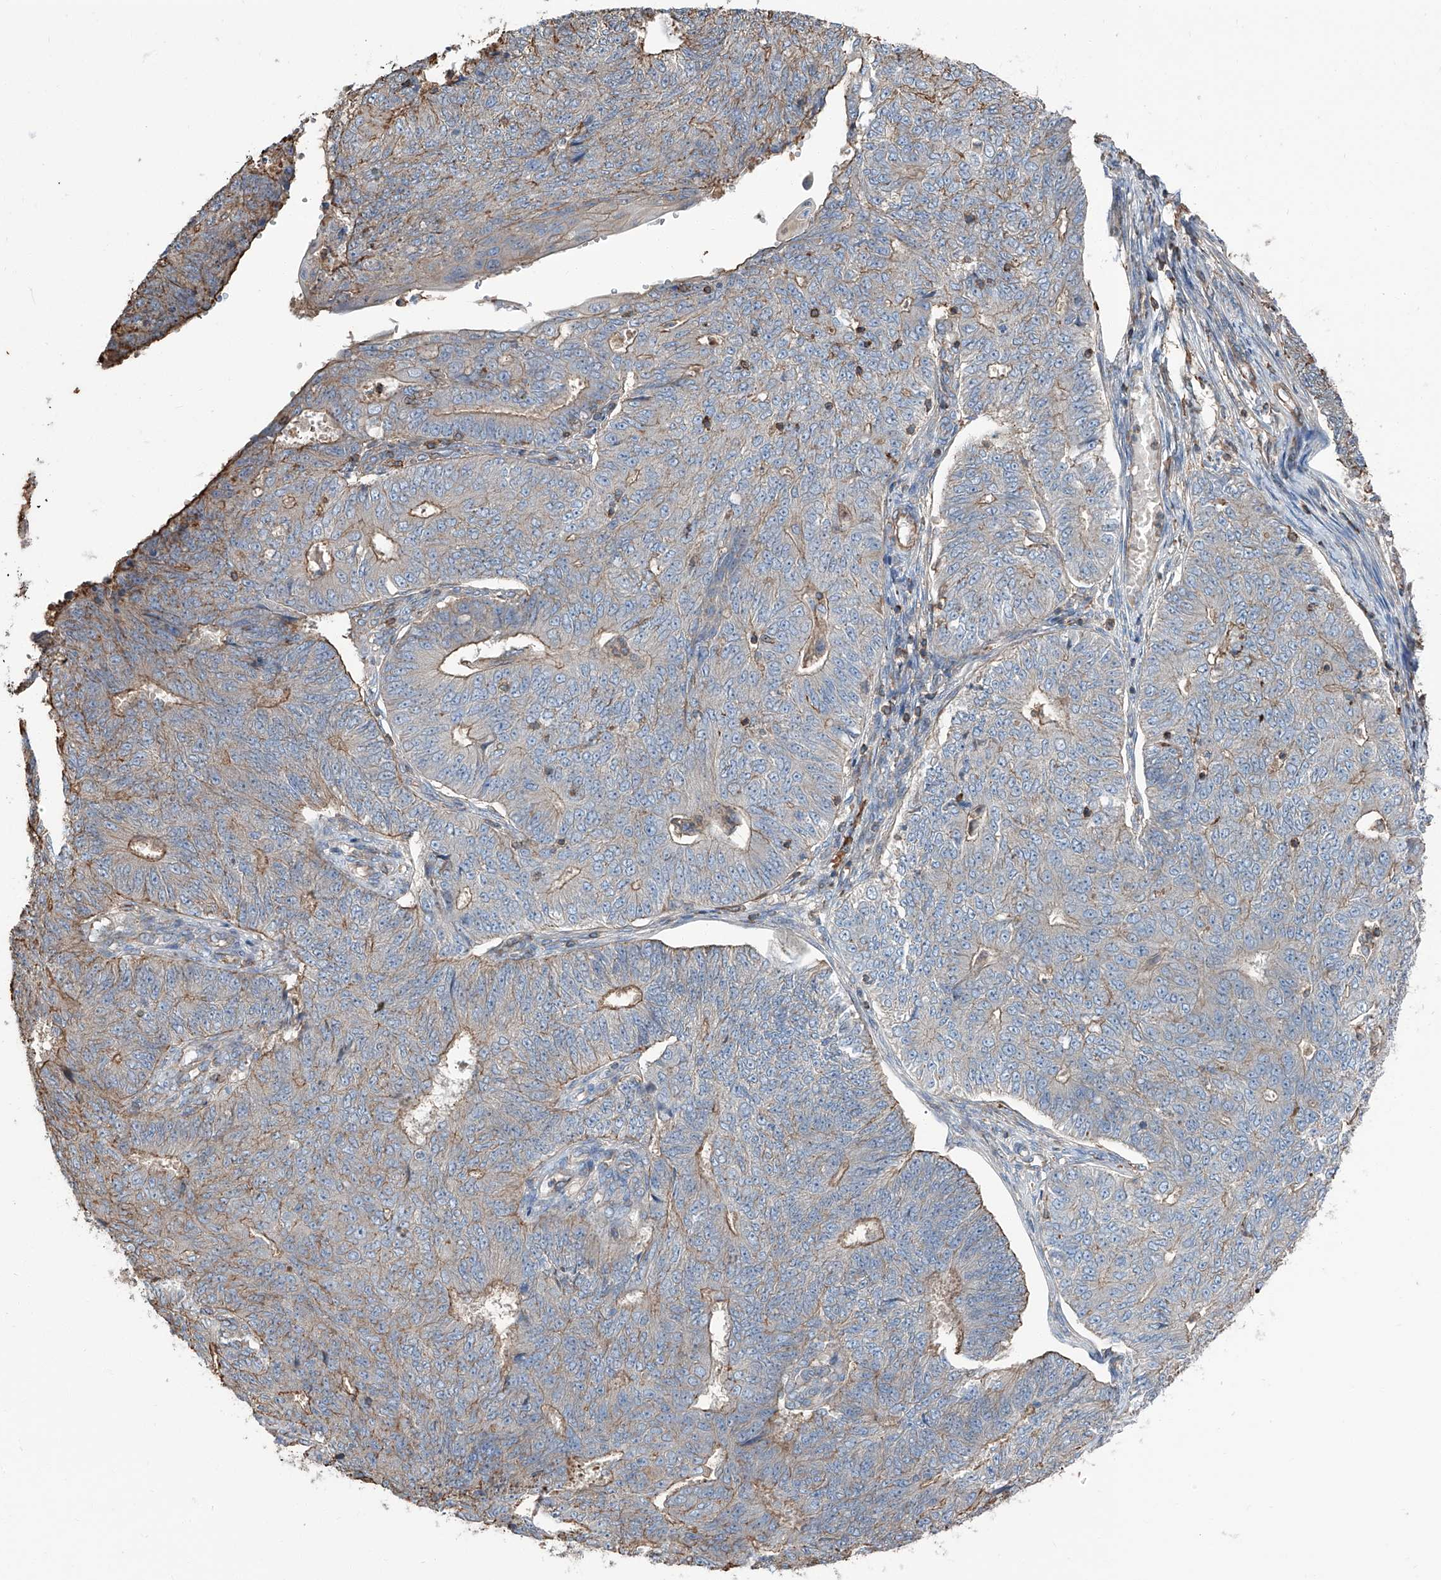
{"staining": {"intensity": "moderate", "quantity": "<25%", "location": "cytoplasmic/membranous"}, "tissue": "endometrial cancer", "cell_type": "Tumor cells", "image_type": "cancer", "snomed": [{"axis": "morphology", "description": "Adenocarcinoma, NOS"}, {"axis": "topography", "description": "Endometrium"}], "caption": "Human endometrial cancer (adenocarcinoma) stained for a protein (brown) displays moderate cytoplasmic/membranous positive expression in approximately <25% of tumor cells.", "gene": "PIEZO2", "patient": {"sex": "female", "age": 32}}